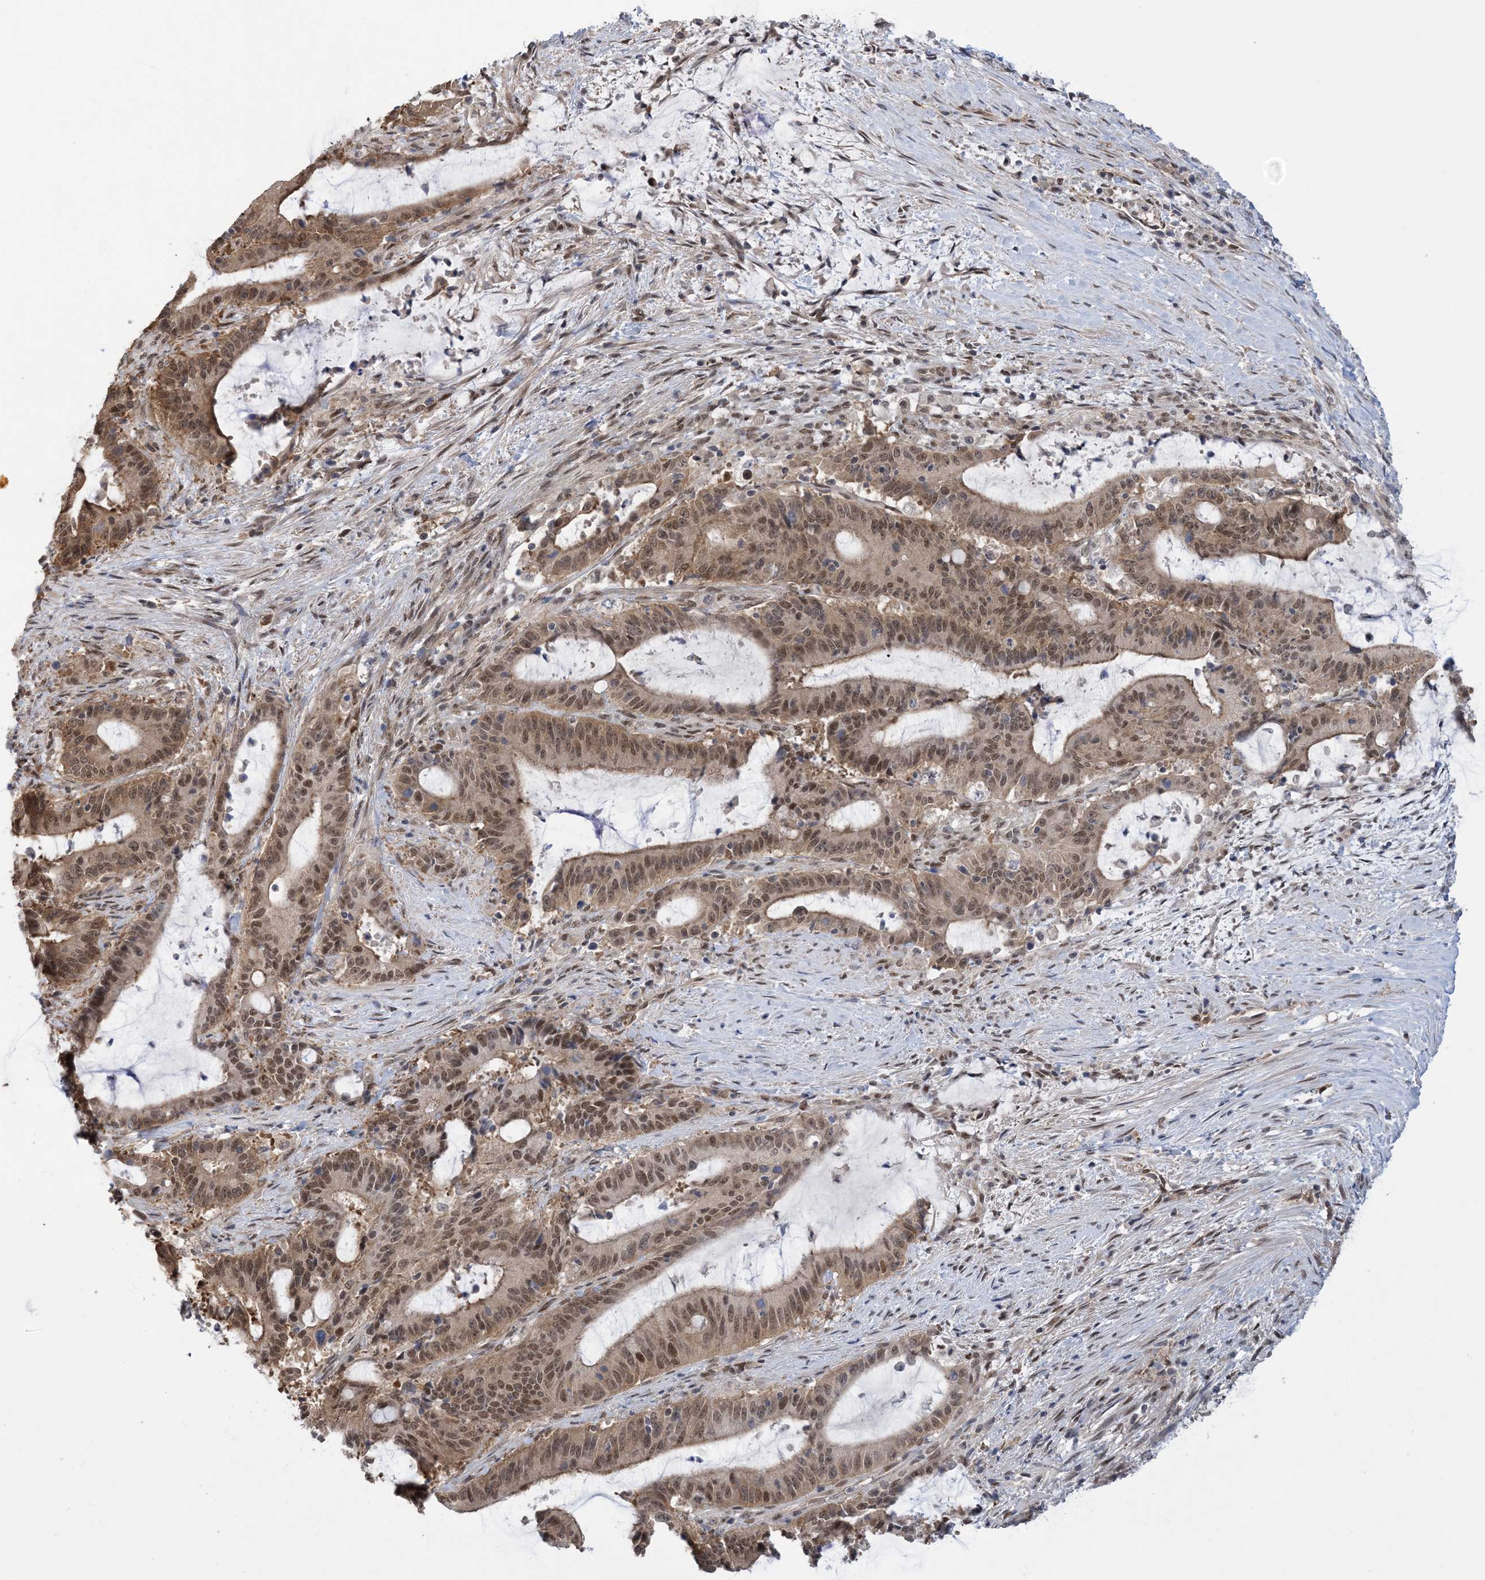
{"staining": {"intensity": "moderate", "quantity": ">75%", "location": "cytoplasmic/membranous,nuclear"}, "tissue": "liver cancer", "cell_type": "Tumor cells", "image_type": "cancer", "snomed": [{"axis": "morphology", "description": "Normal tissue, NOS"}, {"axis": "morphology", "description": "Cholangiocarcinoma"}, {"axis": "topography", "description": "Liver"}, {"axis": "topography", "description": "Peripheral nerve tissue"}], "caption": "The immunohistochemical stain shows moderate cytoplasmic/membranous and nuclear positivity in tumor cells of liver cholangiocarcinoma tissue.", "gene": "ZNF8", "patient": {"sex": "female", "age": 73}}